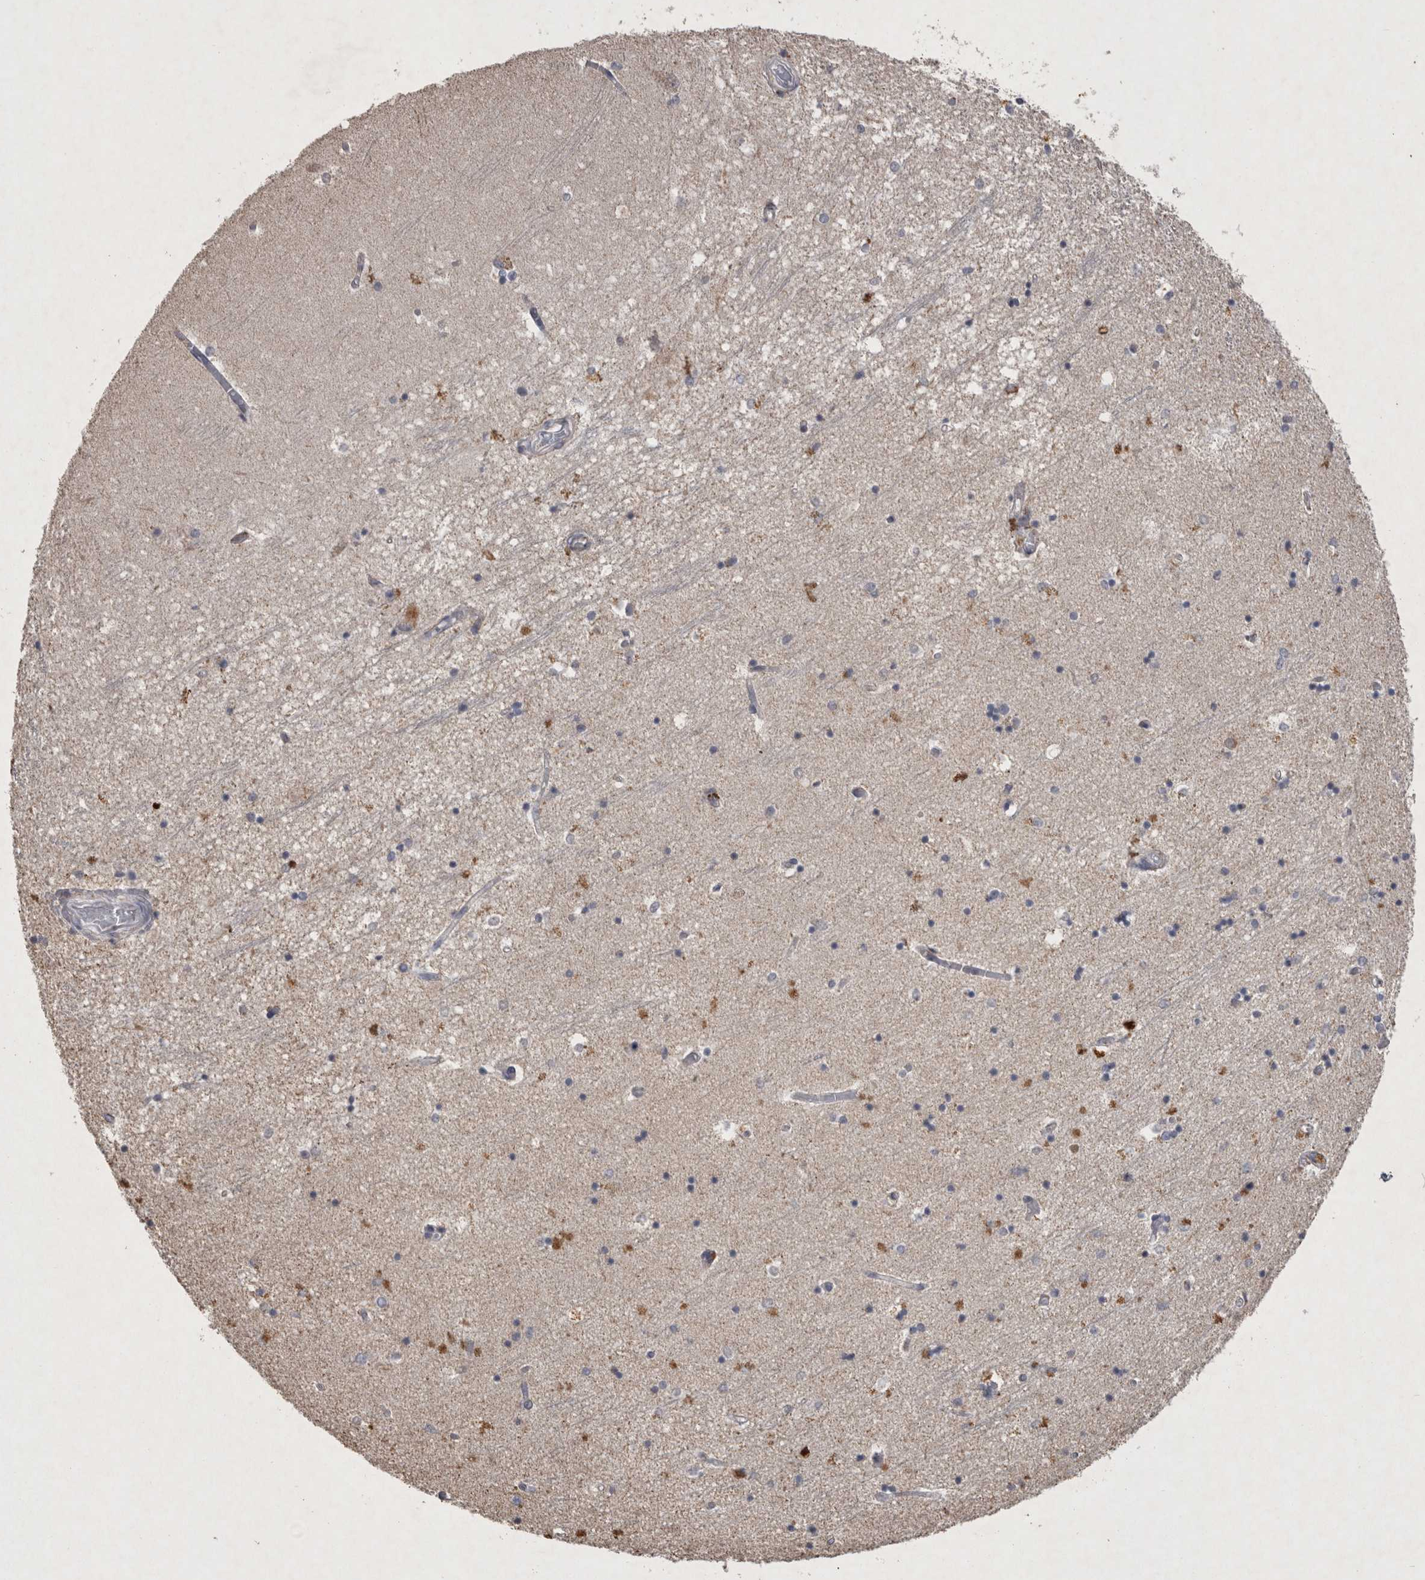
{"staining": {"intensity": "moderate", "quantity": "<25%", "location": "cytoplasmic/membranous"}, "tissue": "hippocampus", "cell_type": "Glial cells", "image_type": "normal", "snomed": [{"axis": "morphology", "description": "Normal tissue, NOS"}, {"axis": "topography", "description": "Hippocampus"}], "caption": "Immunohistochemistry of benign human hippocampus displays low levels of moderate cytoplasmic/membranous expression in about <25% of glial cells. (IHC, brightfield microscopy, high magnification).", "gene": "DKK3", "patient": {"sex": "male", "age": 45}}